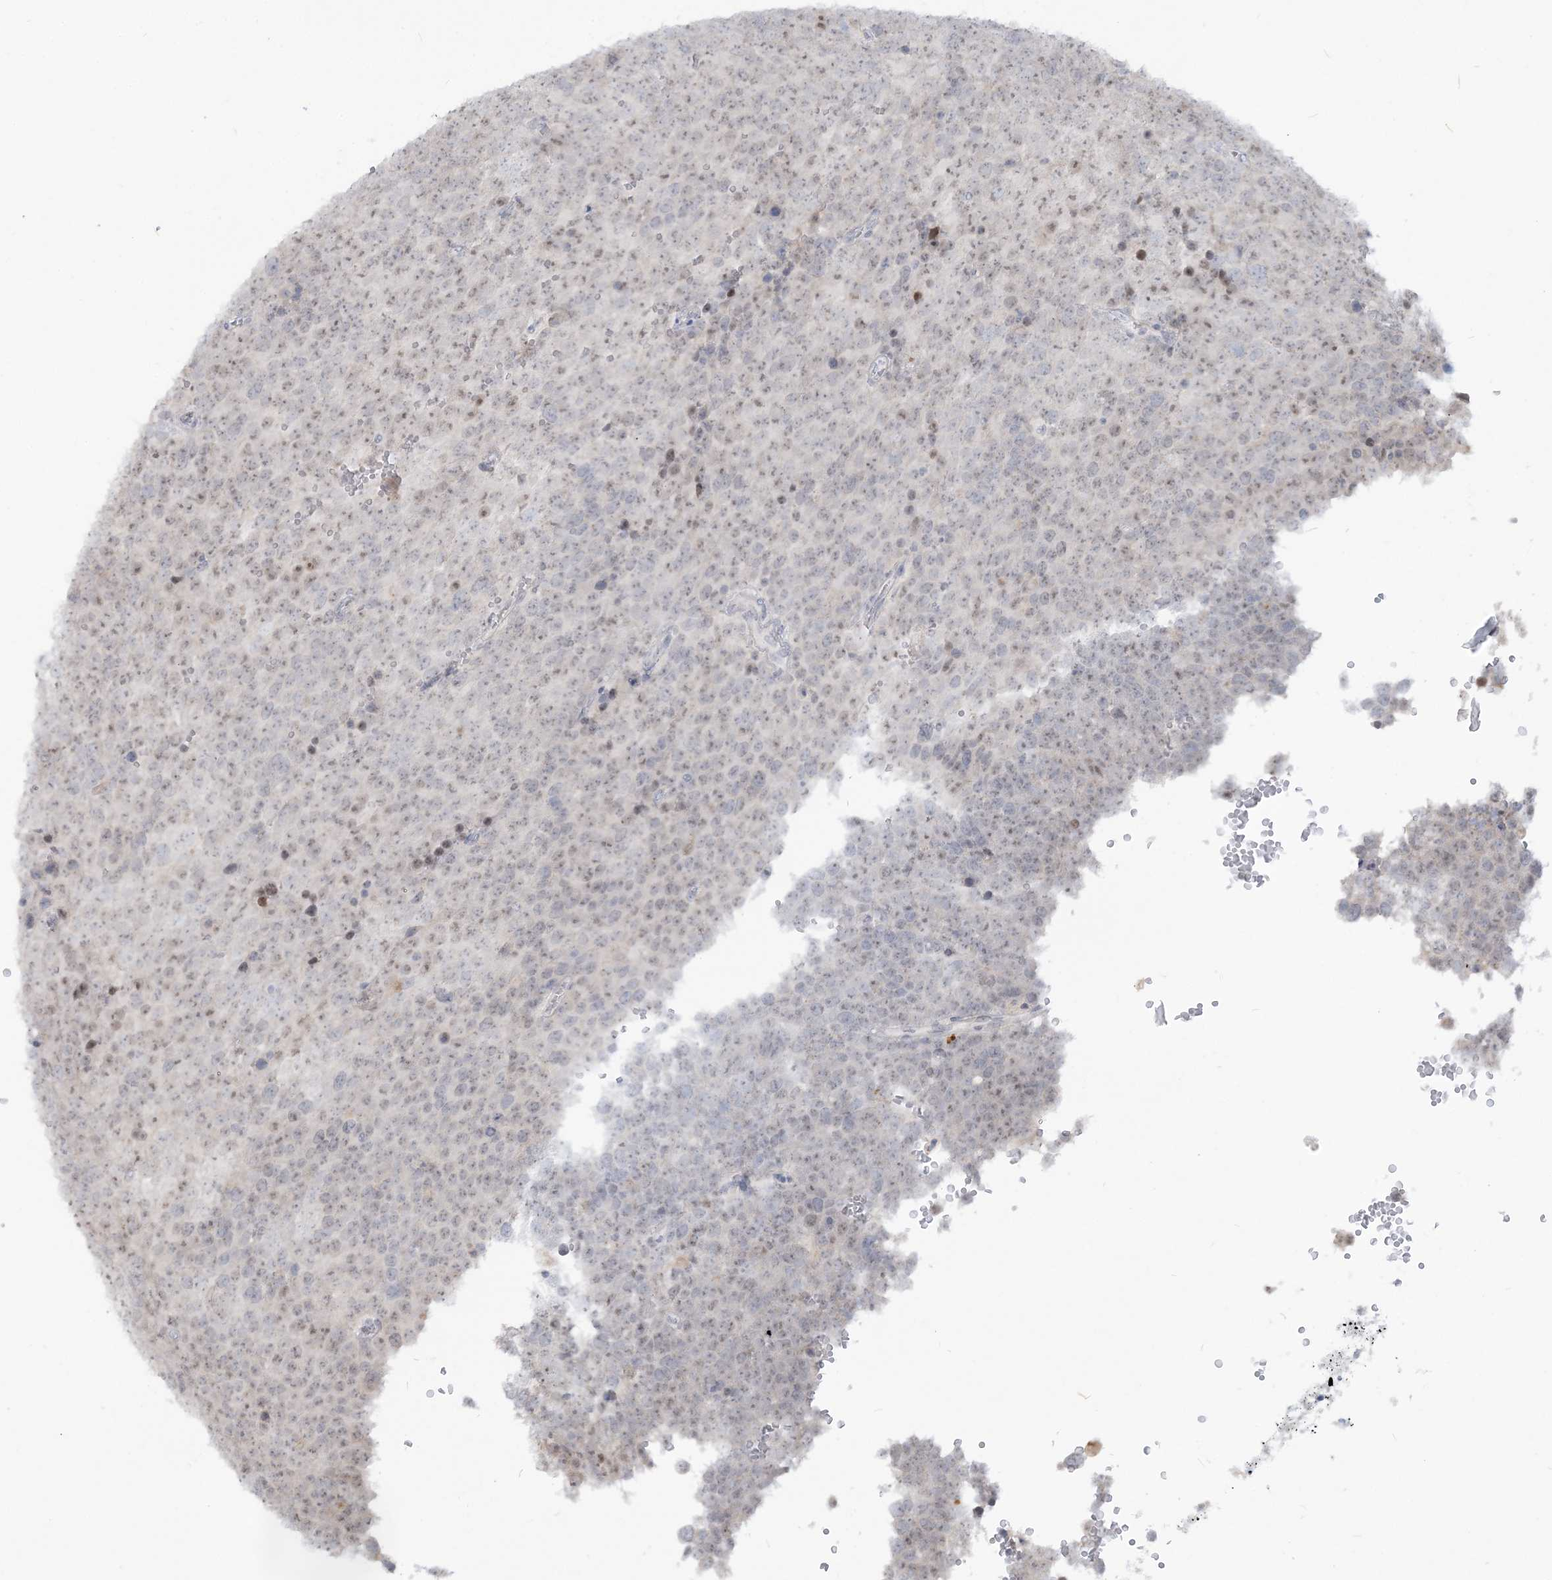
{"staining": {"intensity": "weak", "quantity": ">75%", "location": "nuclear"}, "tissue": "testis cancer", "cell_type": "Tumor cells", "image_type": "cancer", "snomed": [{"axis": "morphology", "description": "Seminoma, NOS"}, {"axis": "topography", "description": "Testis"}], "caption": "IHC (DAB) staining of human testis seminoma demonstrates weak nuclear protein staining in about >75% of tumor cells.", "gene": "SDAD1", "patient": {"sex": "male", "age": 71}}